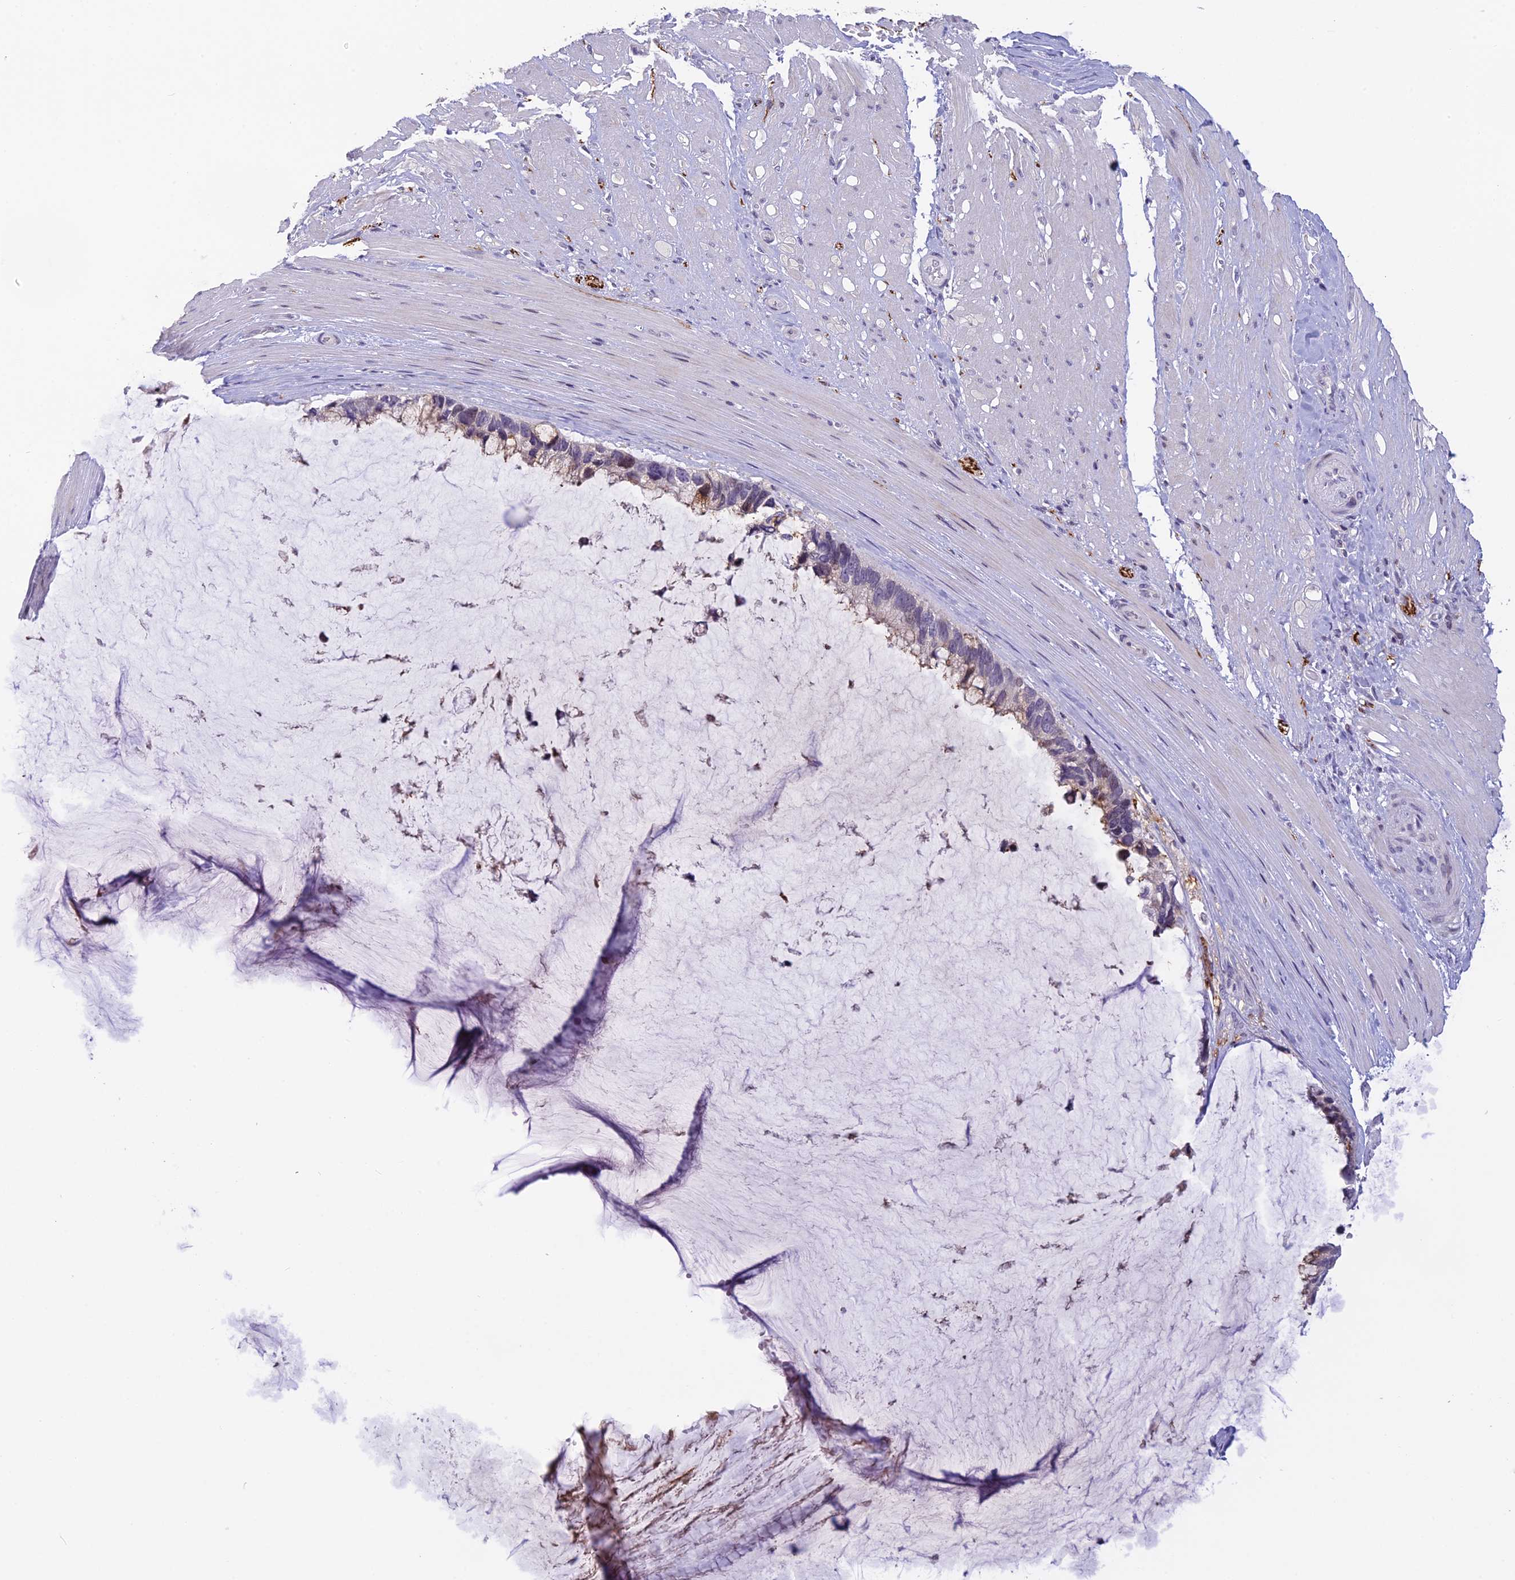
{"staining": {"intensity": "weak", "quantity": "<25%", "location": "cytoplasmic/membranous"}, "tissue": "ovarian cancer", "cell_type": "Tumor cells", "image_type": "cancer", "snomed": [{"axis": "morphology", "description": "Cystadenocarcinoma, mucinous, NOS"}, {"axis": "topography", "description": "Ovary"}], "caption": "Immunohistochemical staining of ovarian cancer displays no significant expression in tumor cells.", "gene": "TMEM134", "patient": {"sex": "female", "age": 39}}